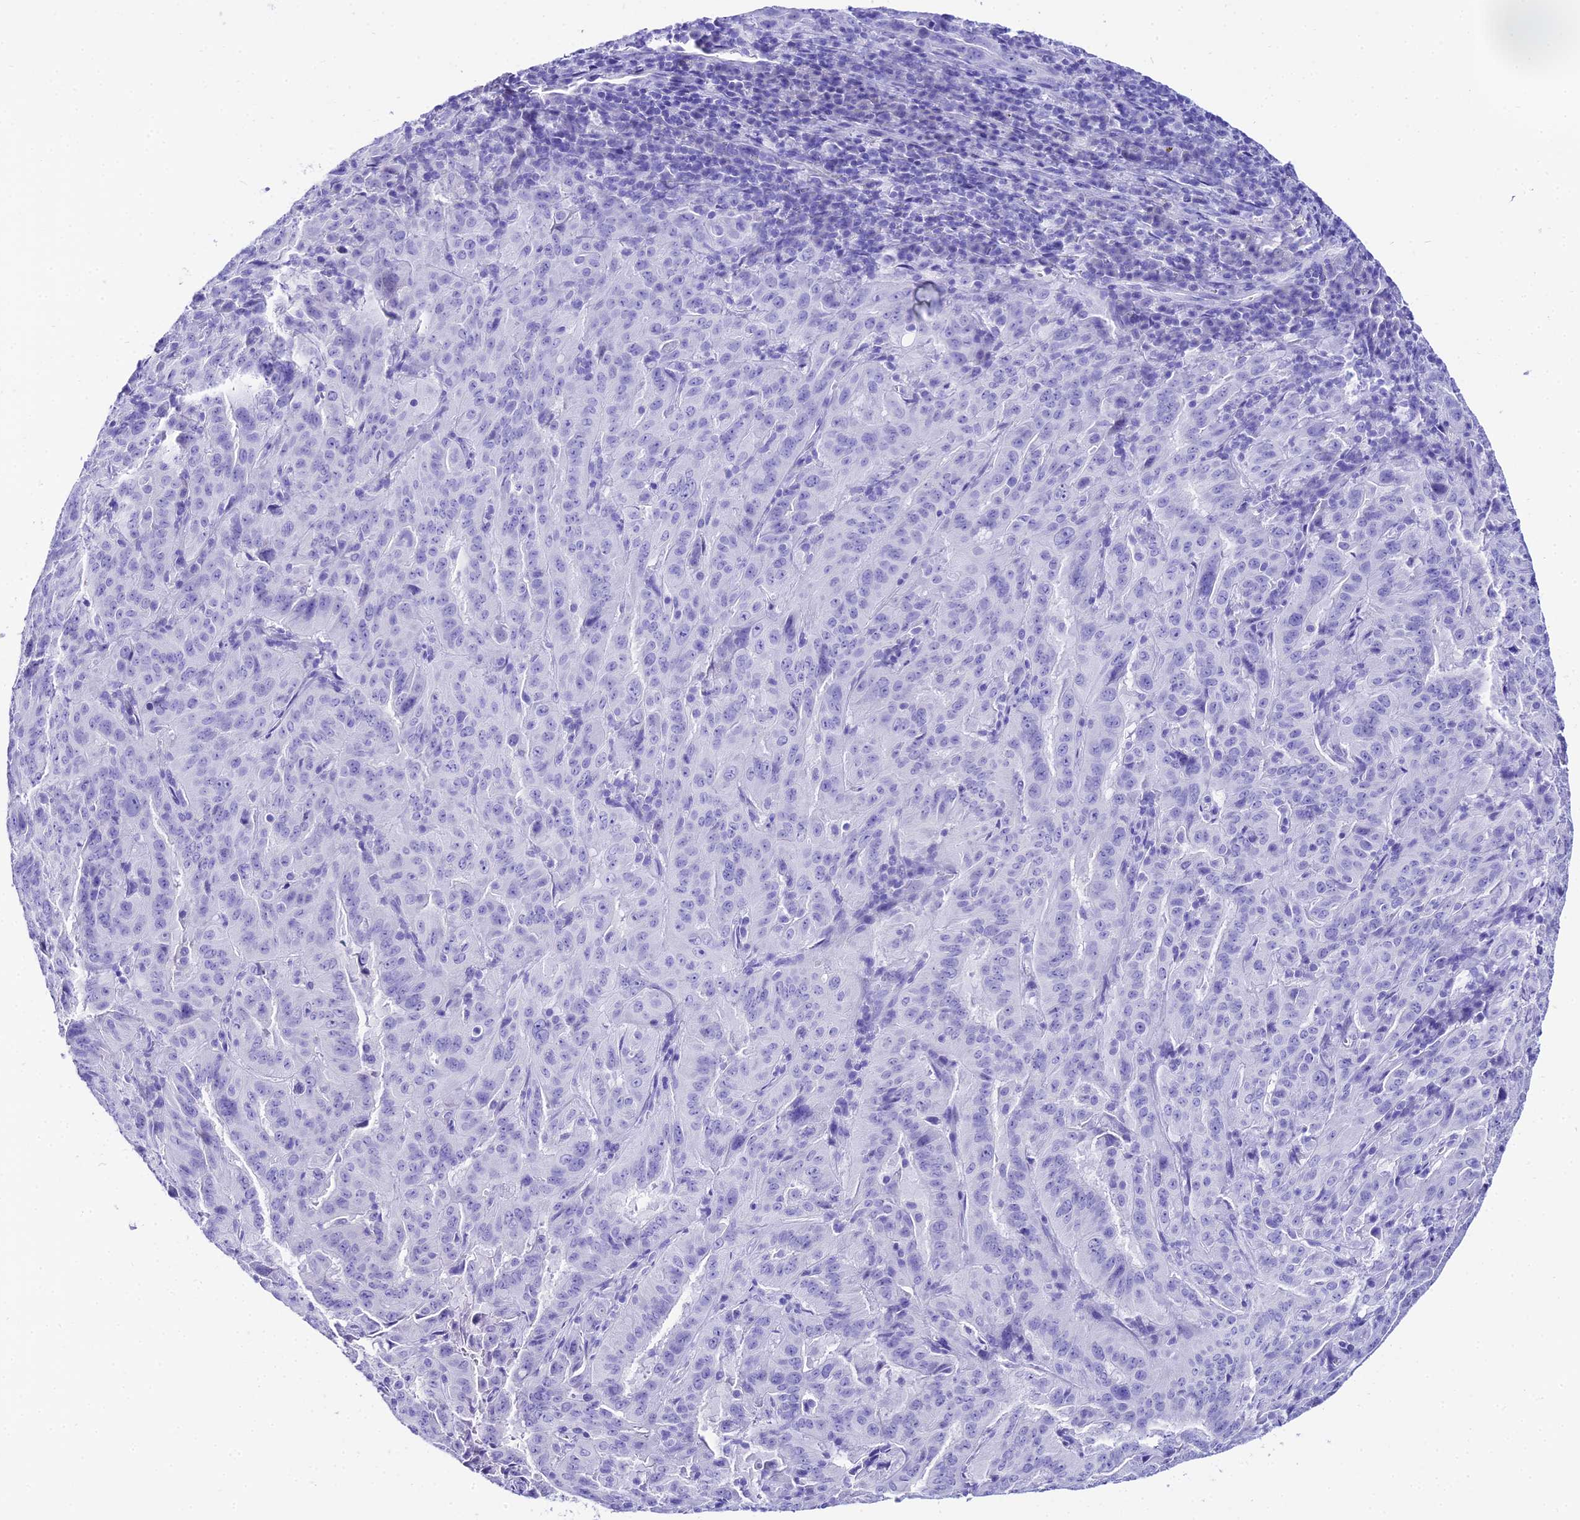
{"staining": {"intensity": "negative", "quantity": "none", "location": "none"}, "tissue": "pancreatic cancer", "cell_type": "Tumor cells", "image_type": "cancer", "snomed": [{"axis": "morphology", "description": "Adenocarcinoma, NOS"}, {"axis": "topography", "description": "Pancreas"}], "caption": "There is no significant expression in tumor cells of pancreatic cancer (adenocarcinoma).", "gene": "TRMT44", "patient": {"sex": "male", "age": 63}}